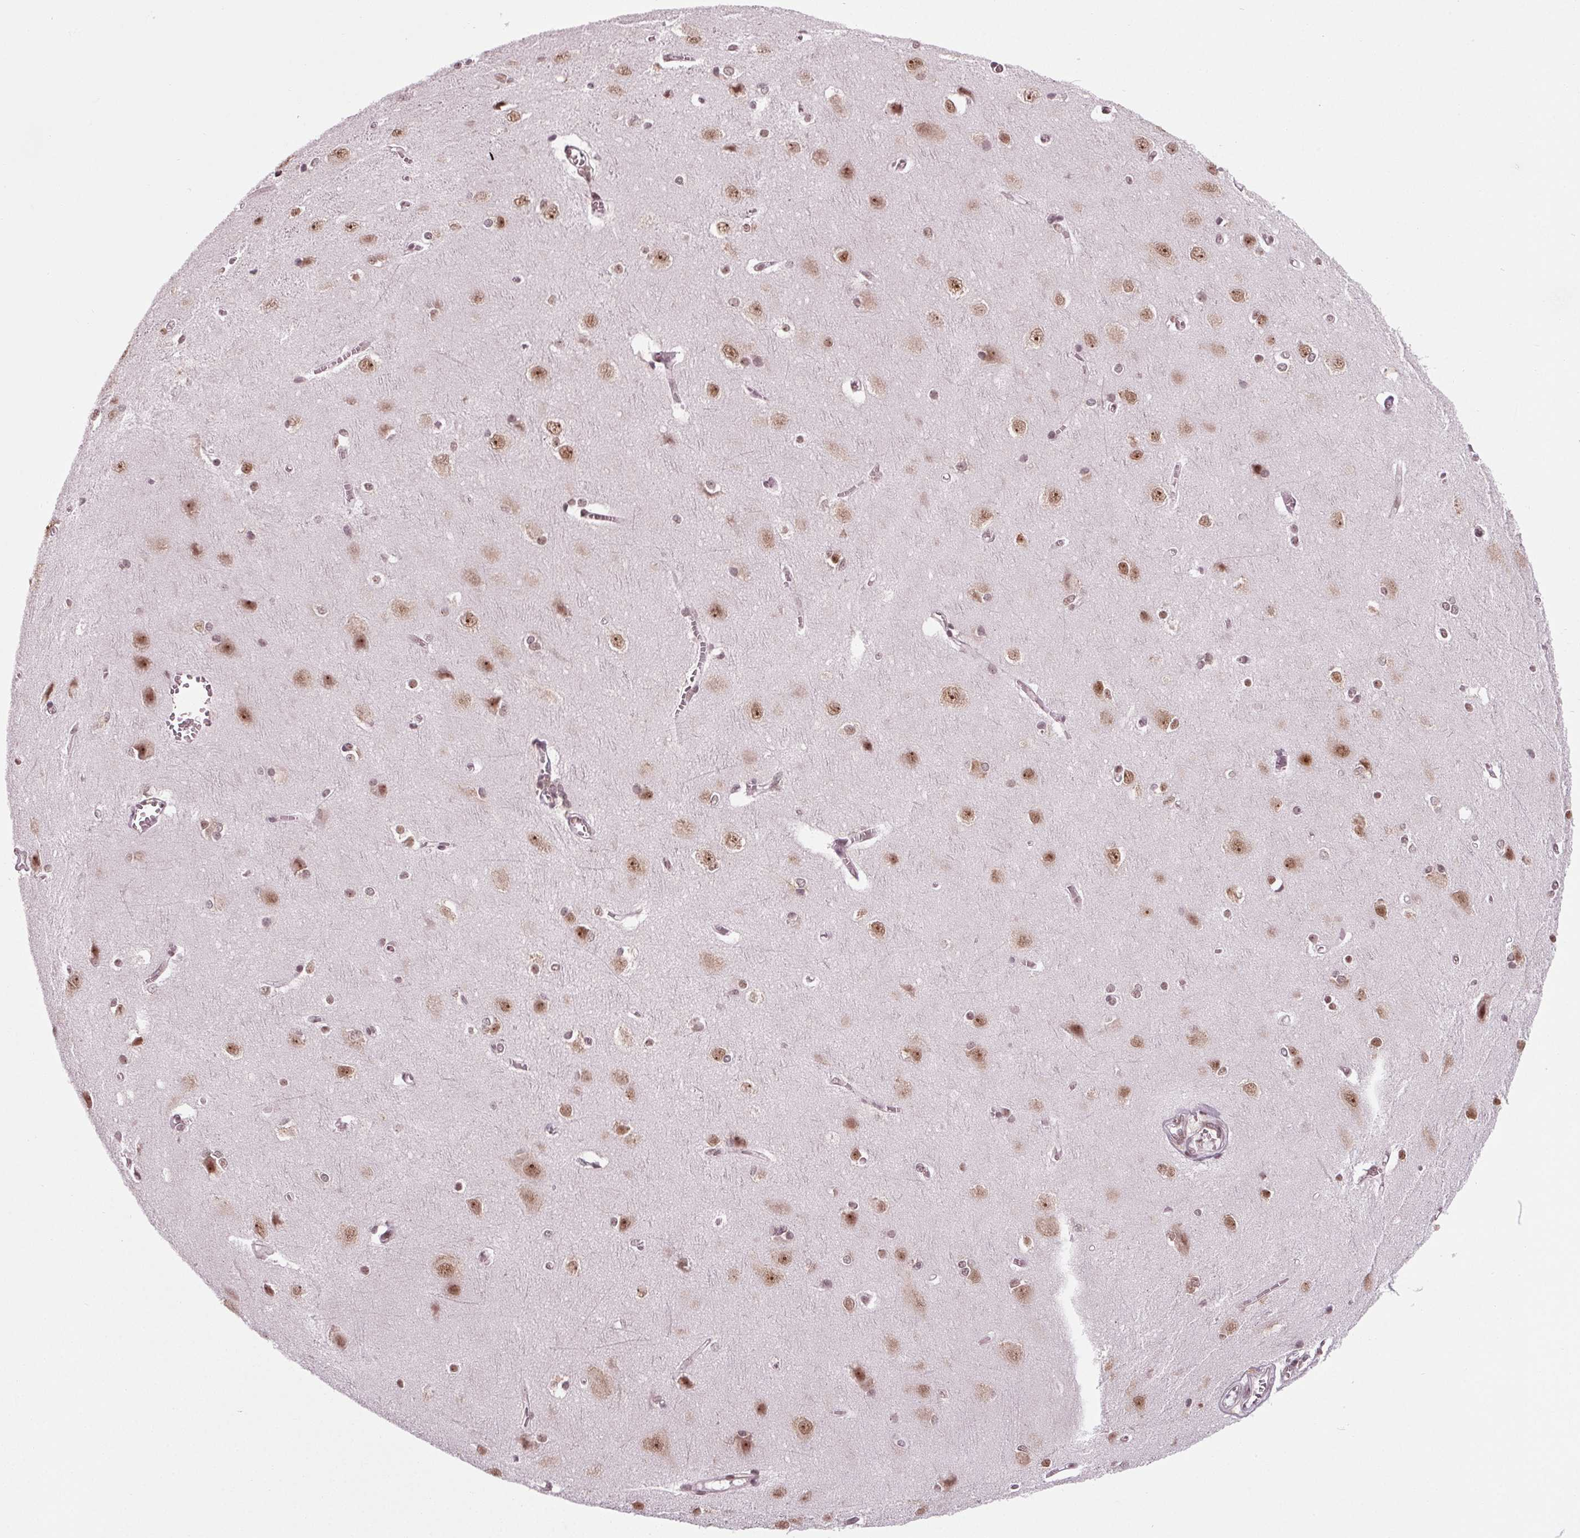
{"staining": {"intensity": "moderate", "quantity": "25%-75%", "location": "nuclear"}, "tissue": "cerebral cortex", "cell_type": "Endothelial cells", "image_type": "normal", "snomed": [{"axis": "morphology", "description": "Normal tissue, NOS"}, {"axis": "topography", "description": "Cerebral cortex"}], "caption": "DAB immunohistochemical staining of normal cerebral cortex displays moderate nuclear protein expression in approximately 25%-75% of endothelial cells.", "gene": "DDX41", "patient": {"sex": "male", "age": 37}}